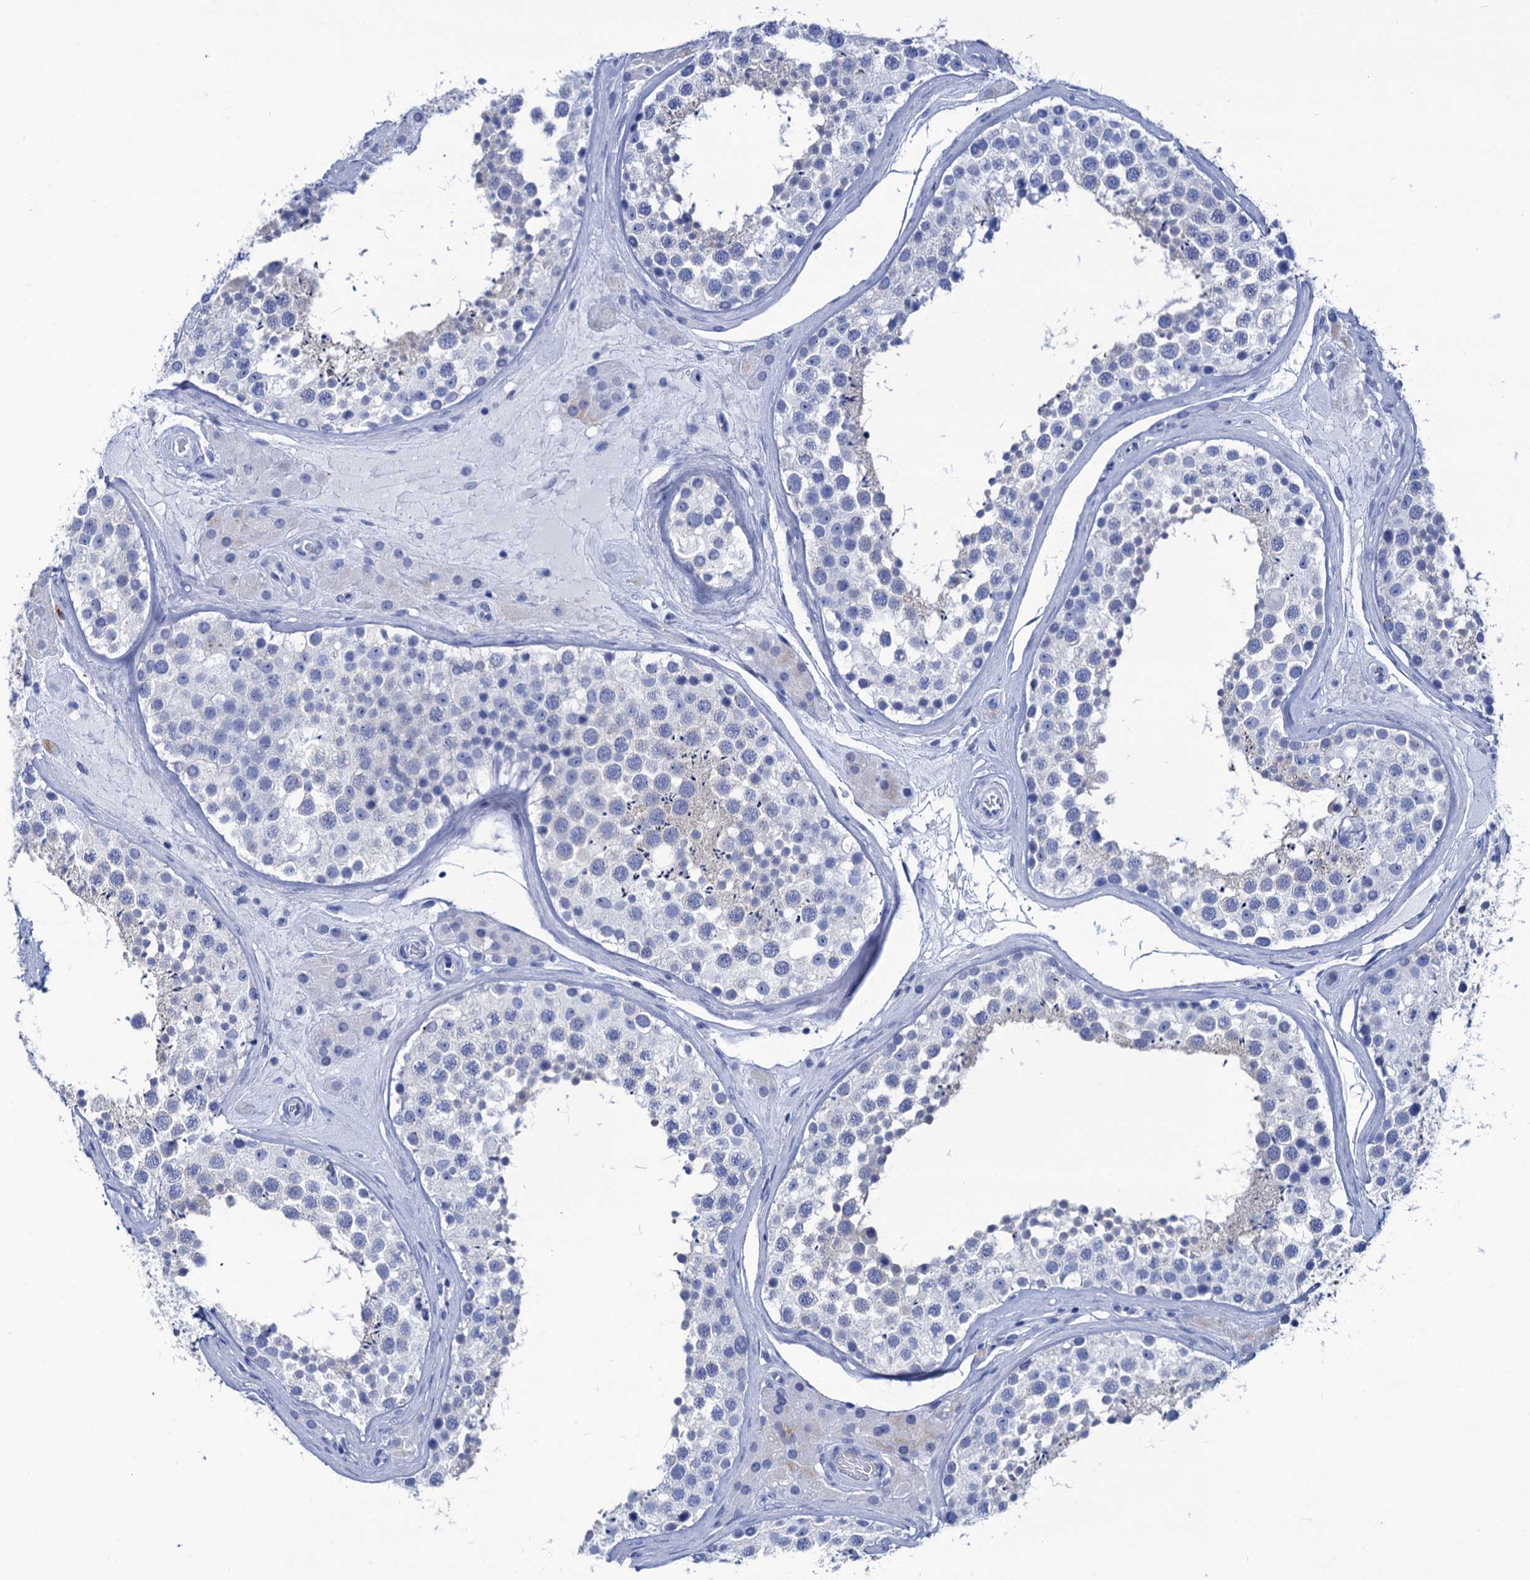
{"staining": {"intensity": "negative", "quantity": "none", "location": "none"}, "tissue": "testis", "cell_type": "Cells in seminiferous ducts", "image_type": "normal", "snomed": [{"axis": "morphology", "description": "Normal tissue, NOS"}, {"axis": "topography", "description": "Testis"}], "caption": "Immunohistochemistry (IHC) of normal human testis exhibits no expression in cells in seminiferous ducts. (DAB (3,3'-diaminobenzidine) immunohistochemistry (IHC), high magnification).", "gene": "RAB3IP", "patient": {"sex": "male", "age": 46}}